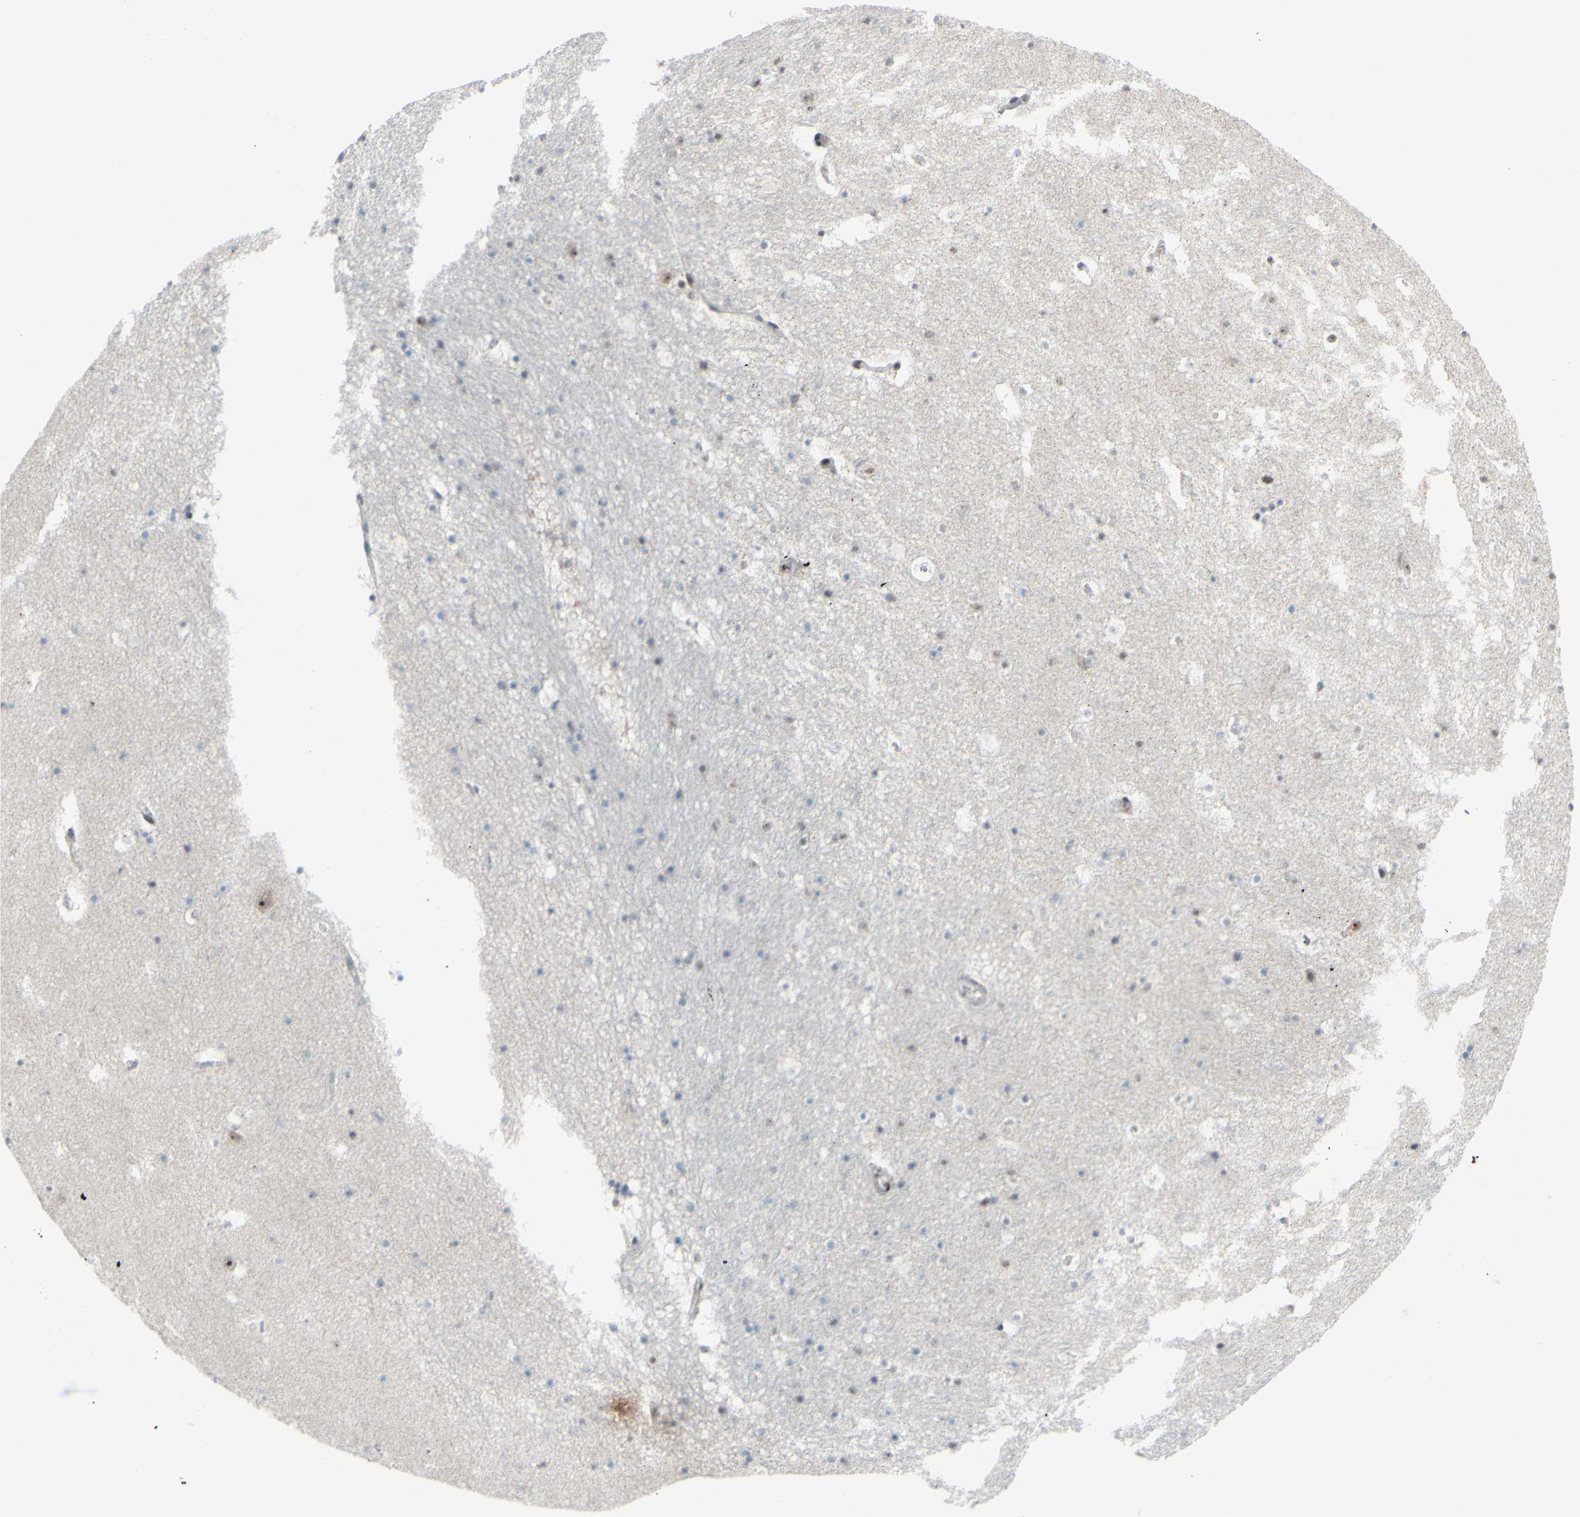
{"staining": {"intensity": "weak", "quantity": "25%-75%", "location": "nuclear"}, "tissue": "hippocampus", "cell_type": "Glial cells", "image_type": "normal", "snomed": [{"axis": "morphology", "description": "Normal tissue, NOS"}, {"axis": "topography", "description": "Hippocampus"}], "caption": "IHC of unremarkable human hippocampus displays low levels of weak nuclear staining in about 25%-75% of glial cells.", "gene": "POLR1A", "patient": {"sex": "male", "age": 45}}